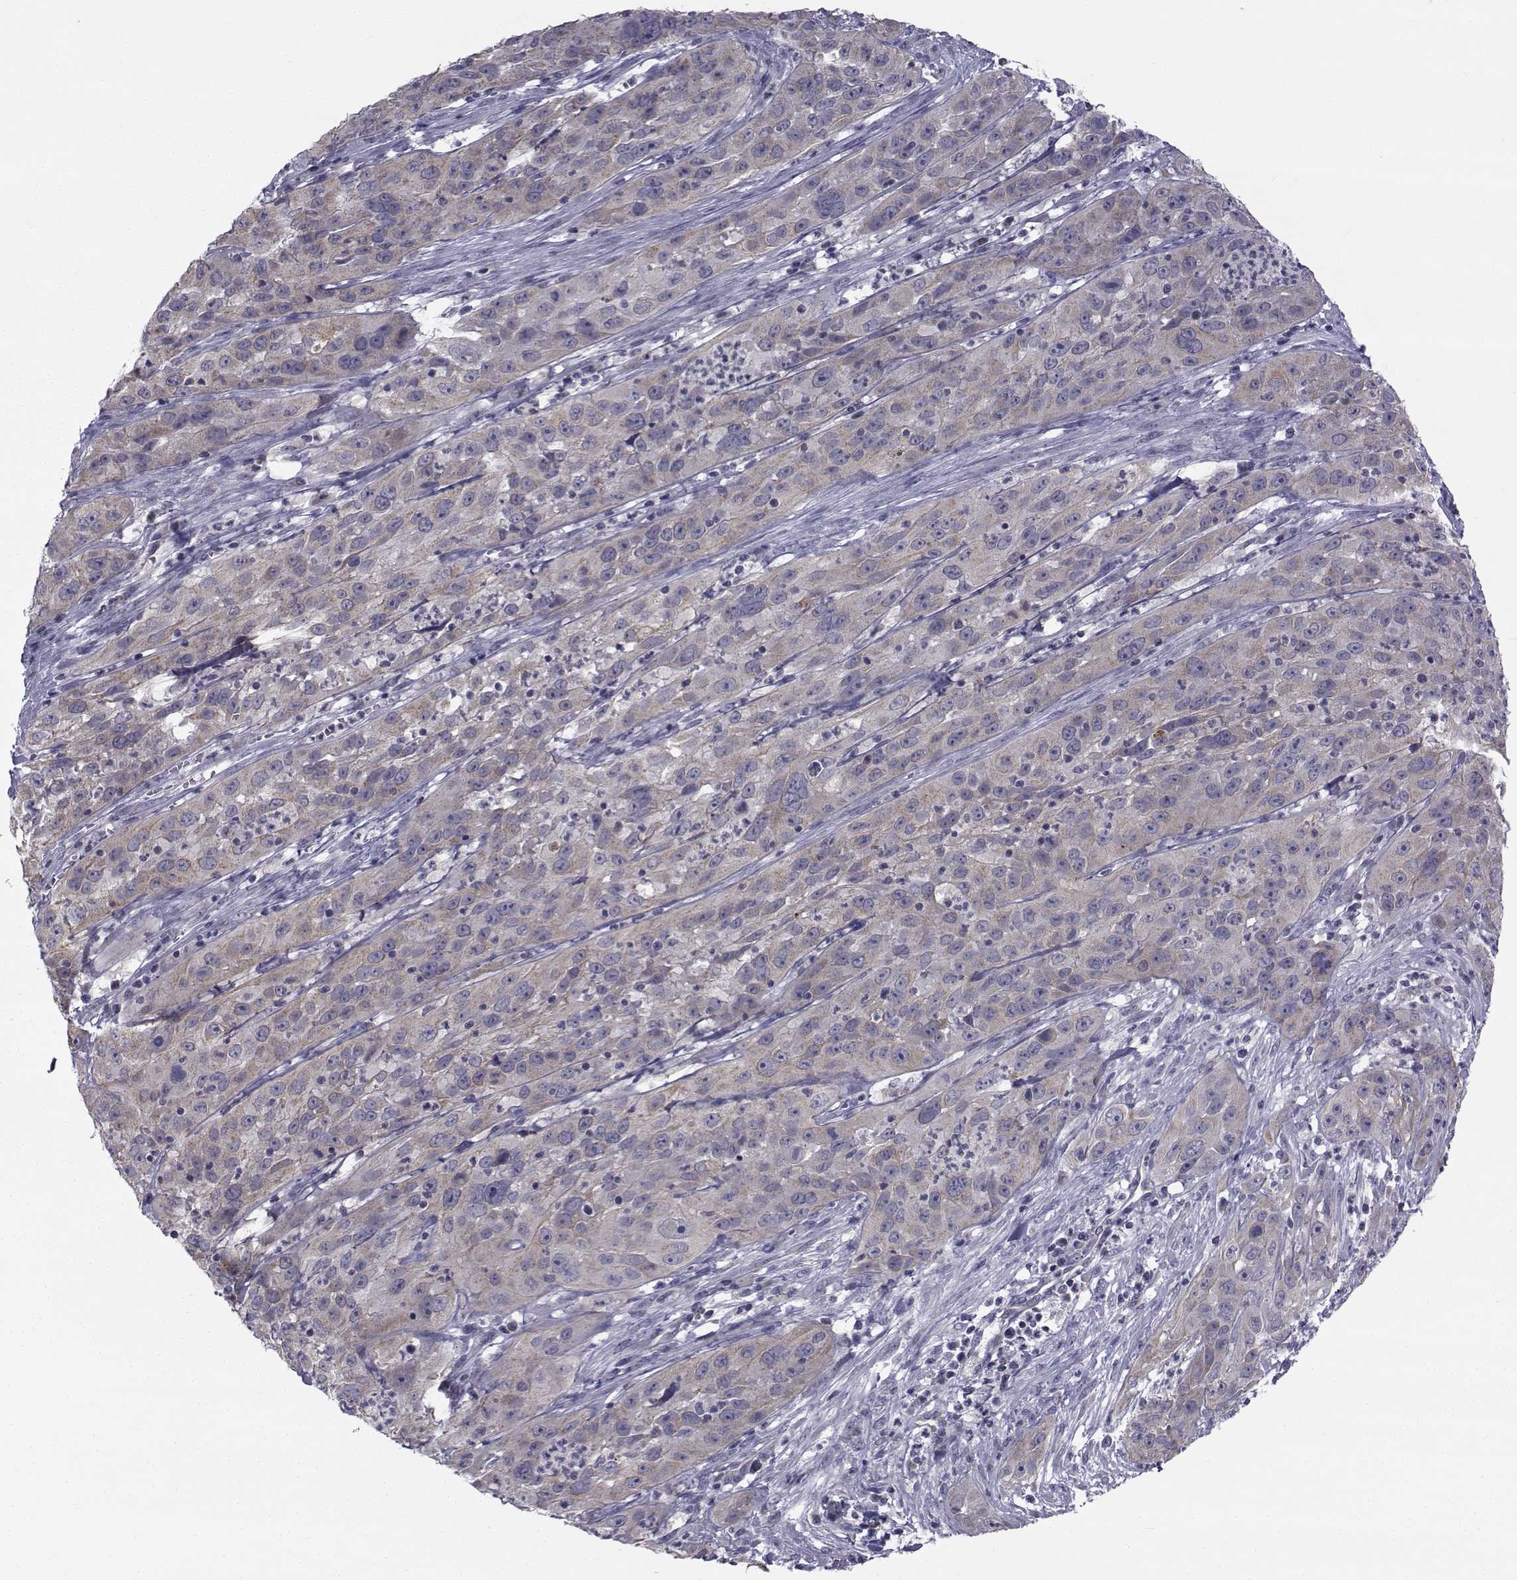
{"staining": {"intensity": "negative", "quantity": "none", "location": "none"}, "tissue": "cervical cancer", "cell_type": "Tumor cells", "image_type": "cancer", "snomed": [{"axis": "morphology", "description": "Squamous cell carcinoma, NOS"}, {"axis": "topography", "description": "Cervix"}], "caption": "IHC micrograph of human squamous cell carcinoma (cervical) stained for a protein (brown), which demonstrates no positivity in tumor cells.", "gene": "ANGPT1", "patient": {"sex": "female", "age": 32}}